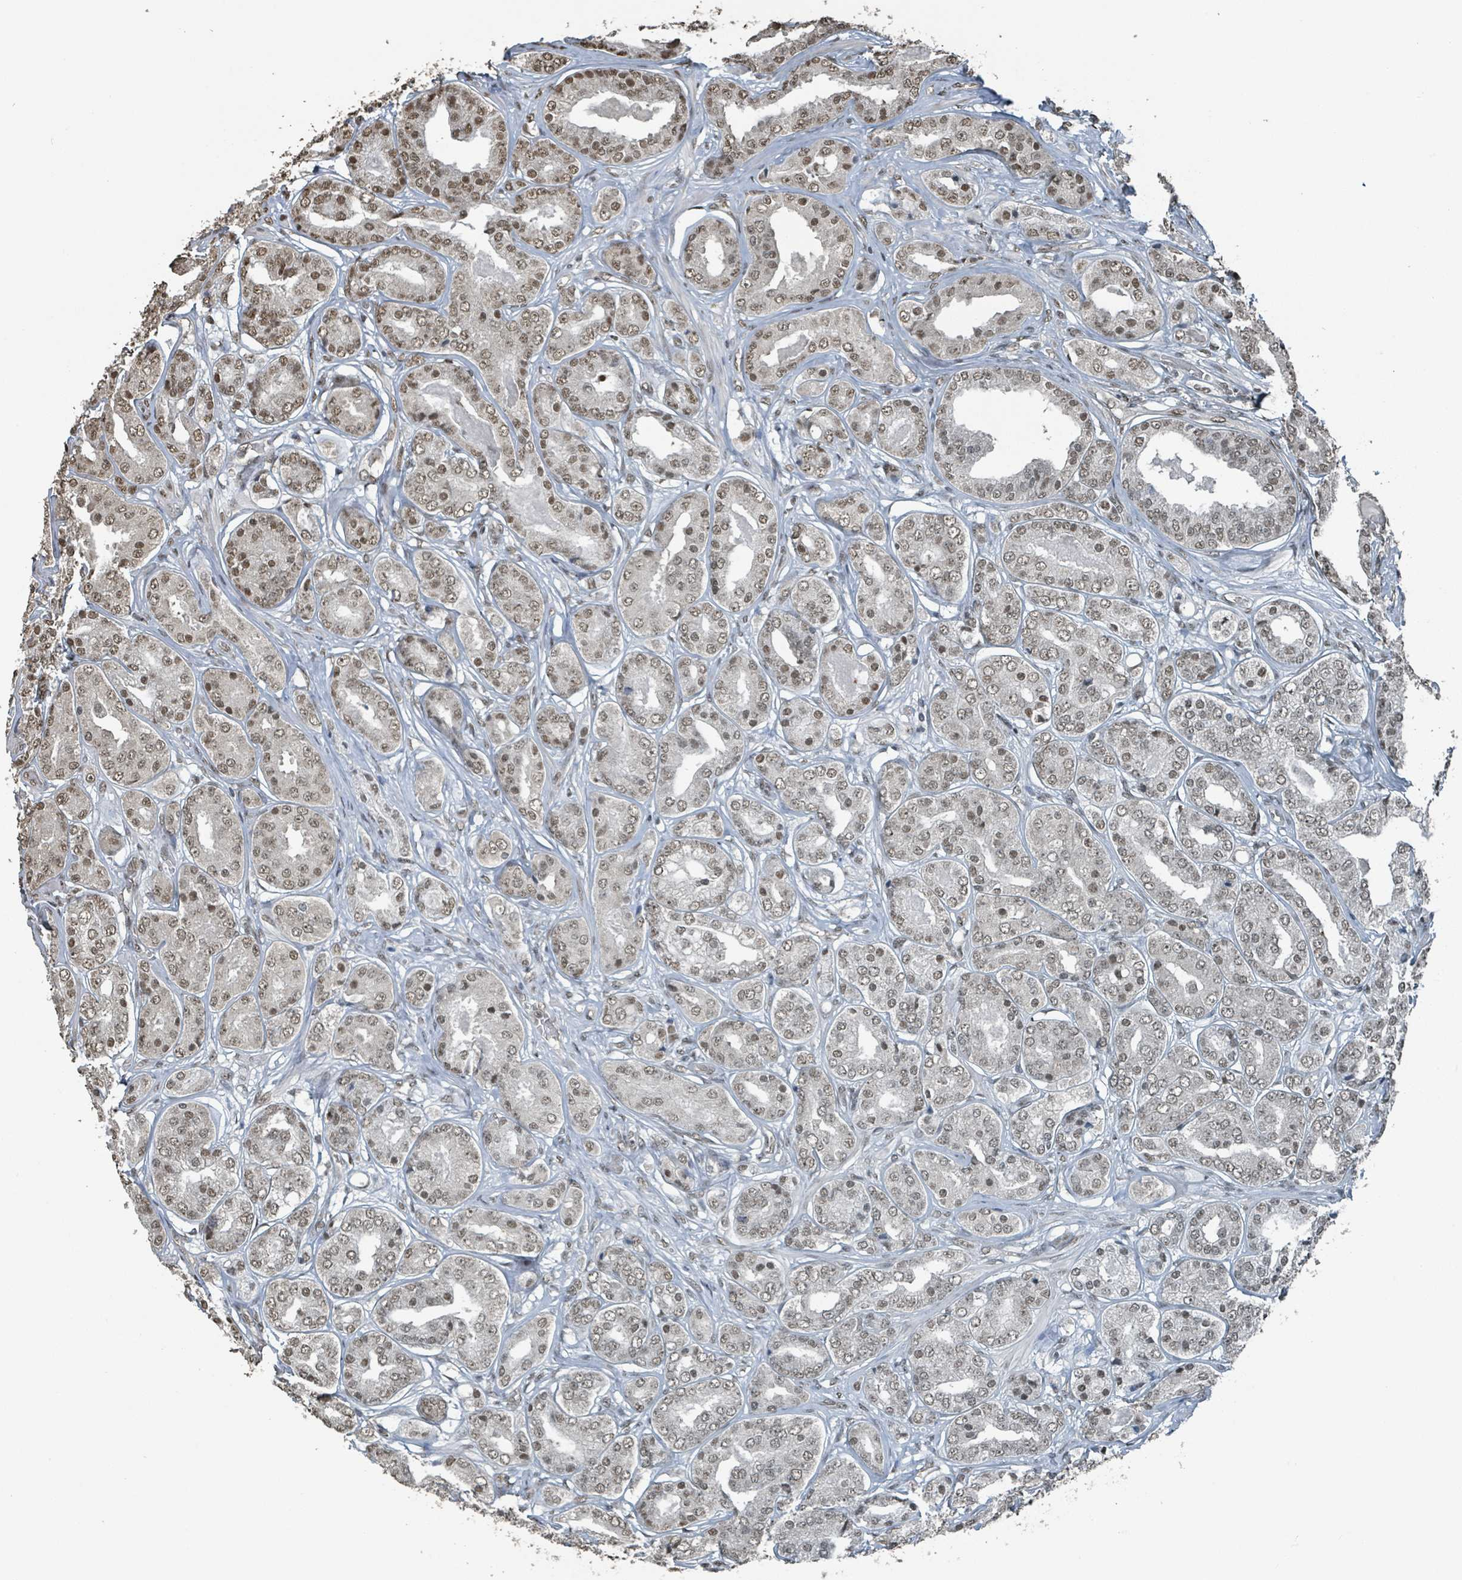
{"staining": {"intensity": "moderate", "quantity": ">75%", "location": "nuclear"}, "tissue": "prostate cancer", "cell_type": "Tumor cells", "image_type": "cancer", "snomed": [{"axis": "morphology", "description": "Adenocarcinoma, High grade"}, {"axis": "topography", "description": "Prostate"}], "caption": "DAB (3,3'-diaminobenzidine) immunohistochemical staining of prostate adenocarcinoma (high-grade) shows moderate nuclear protein staining in about >75% of tumor cells. The protein of interest is stained brown, and the nuclei are stained in blue (DAB (3,3'-diaminobenzidine) IHC with brightfield microscopy, high magnification).", "gene": "PHIP", "patient": {"sex": "male", "age": 63}}